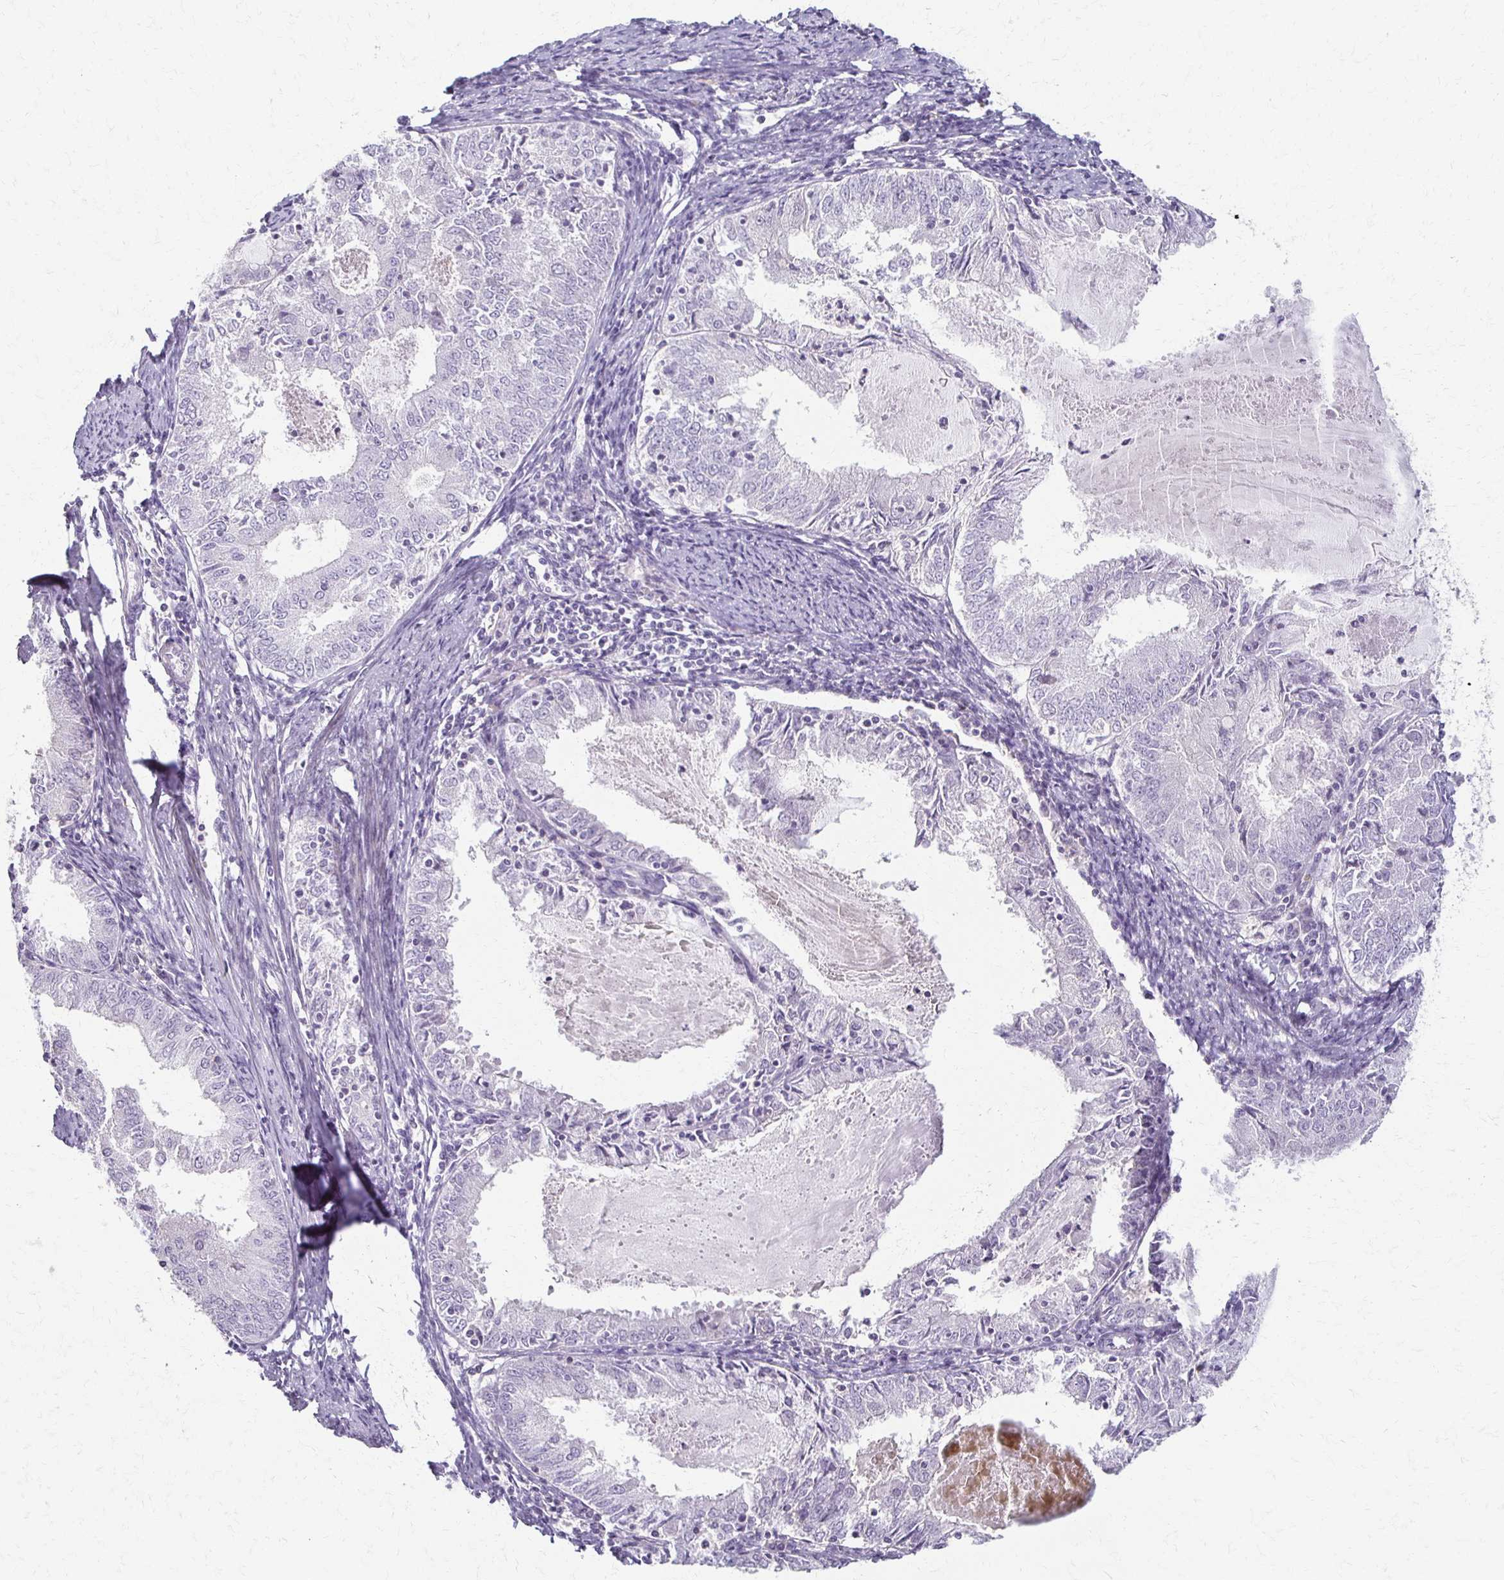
{"staining": {"intensity": "negative", "quantity": "none", "location": "none"}, "tissue": "endometrial cancer", "cell_type": "Tumor cells", "image_type": "cancer", "snomed": [{"axis": "morphology", "description": "Adenocarcinoma, NOS"}, {"axis": "topography", "description": "Endometrium"}], "caption": "Immunohistochemical staining of human endometrial cancer (adenocarcinoma) shows no significant positivity in tumor cells.", "gene": "FOXO4", "patient": {"sex": "female", "age": 57}}